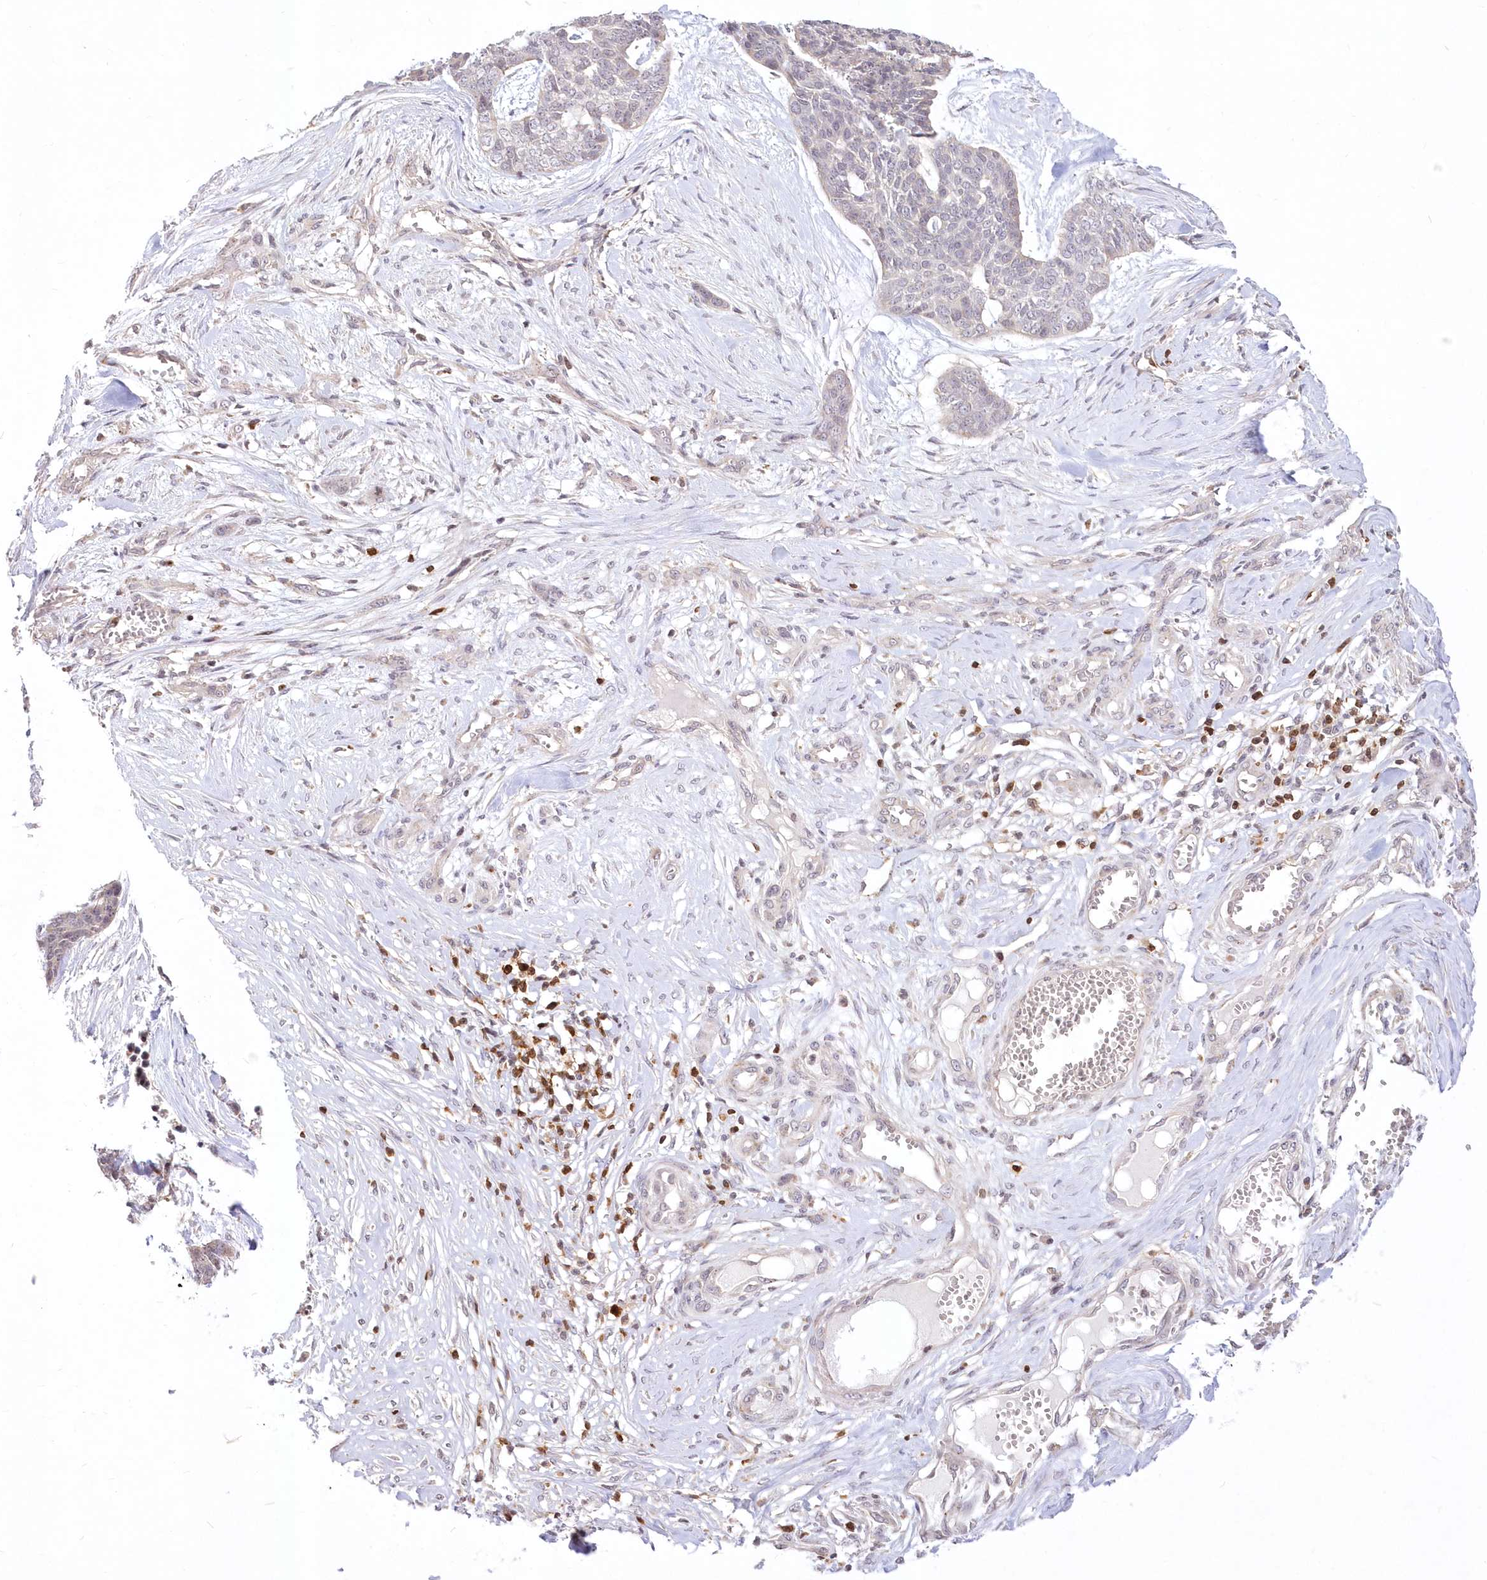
{"staining": {"intensity": "negative", "quantity": "none", "location": "none"}, "tissue": "skin cancer", "cell_type": "Tumor cells", "image_type": "cancer", "snomed": [{"axis": "morphology", "description": "Basal cell carcinoma"}, {"axis": "topography", "description": "Skin"}], "caption": "Immunohistochemistry (IHC) histopathology image of human skin basal cell carcinoma stained for a protein (brown), which displays no positivity in tumor cells. (DAB immunohistochemistry (IHC) visualized using brightfield microscopy, high magnification).", "gene": "MTMR3", "patient": {"sex": "female", "age": 64}}